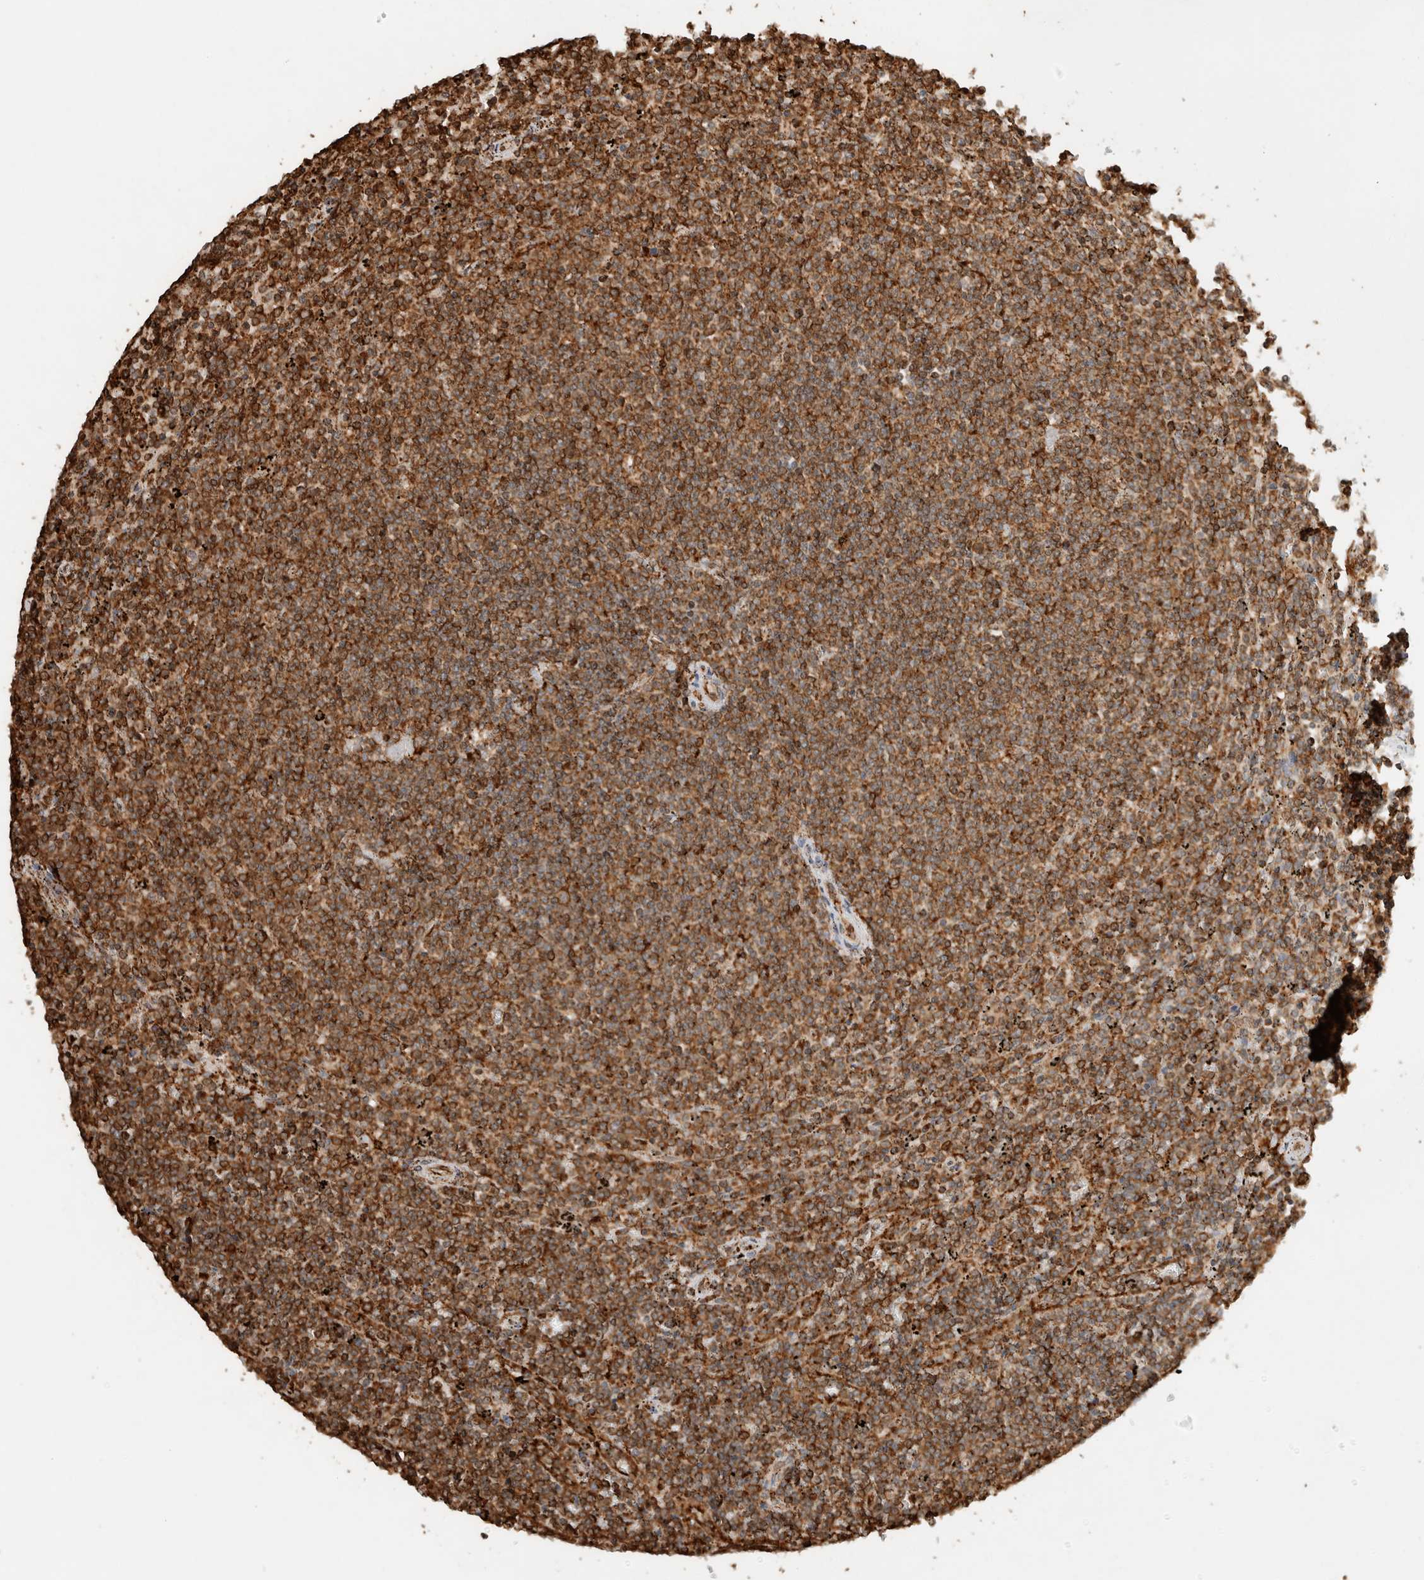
{"staining": {"intensity": "strong", "quantity": "25%-75%", "location": "cytoplasmic/membranous"}, "tissue": "lymphoma", "cell_type": "Tumor cells", "image_type": "cancer", "snomed": [{"axis": "morphology", "description": "Malignant lymphoma, non-Hodgkin's type, Low grade"}, {"axis": "topography", "description": "Spleen"}], "caption": "Immunohistochemical staining of malignant lymphoma, non-Hodgkin's type (low-grade) displays high levels of strong cytoplasmic/membranous positivity in about 25%-75% of tumor cells. (DAB = brown stain, brightfield microscopy at high magnification).", "gene": "ERAP1", "patient": {"sex": "female", "age": 50}}